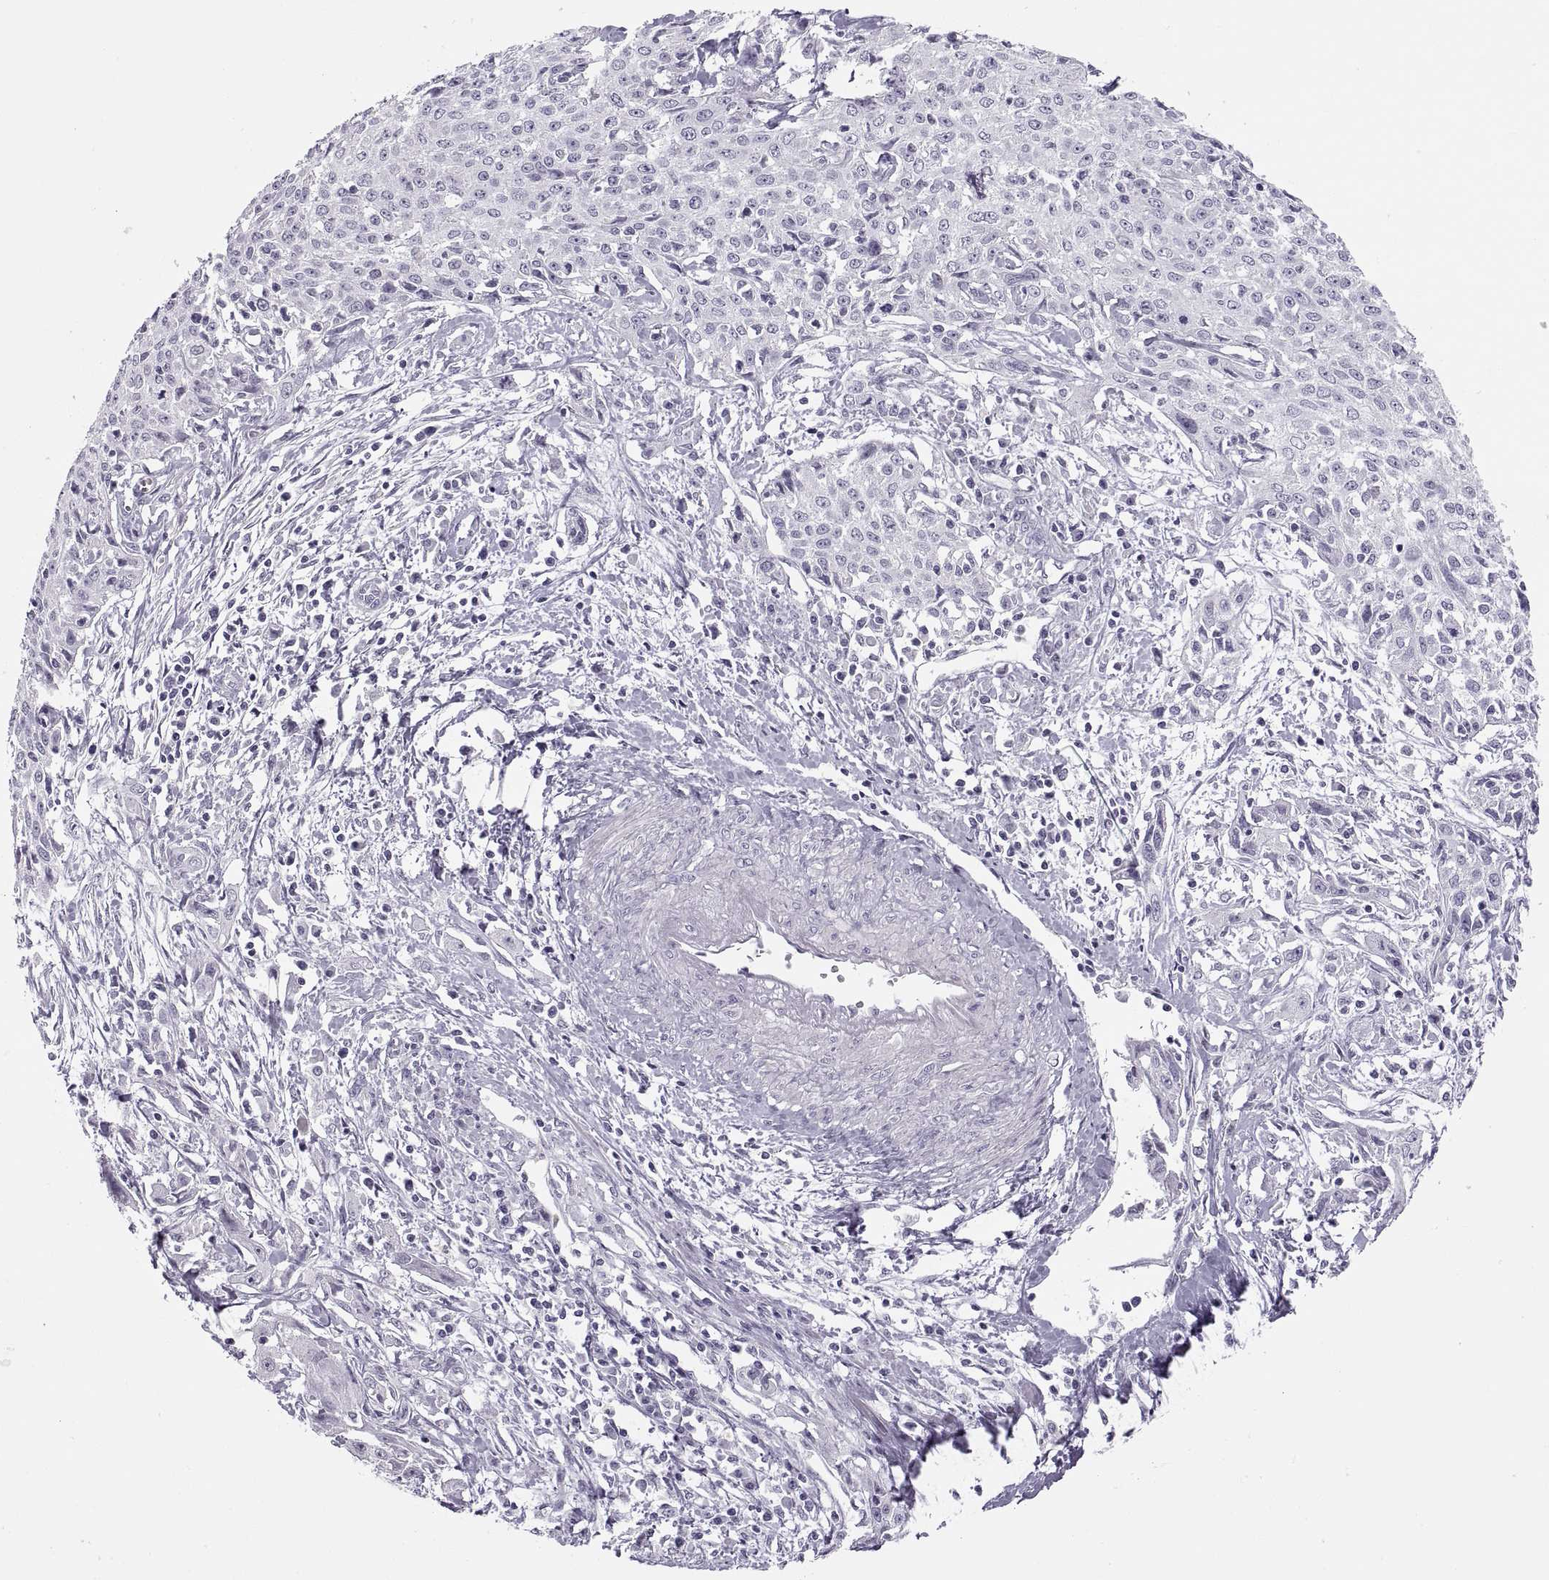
{"staining": {"intensity": "negative", "quantity": "none", "location": "none"}, "tissue": "cervical cancer", "cell_type": "Tumor cells", "image_type": "cancer", "snomed": [{"axis": "morphology", "description": "Squamous cell carcinoma, NOS"}, {"axis": "topography", "description": "Cervix"}], "caption": "Immunohistochemistry photomicrograph of neoplastic tissue: human cervical squamous cell carcinoma stained with DAB displays no significant protein staining in tumor cells.", "gene": "C3orf22", "patient": {"sex": "female", "age": 38}}